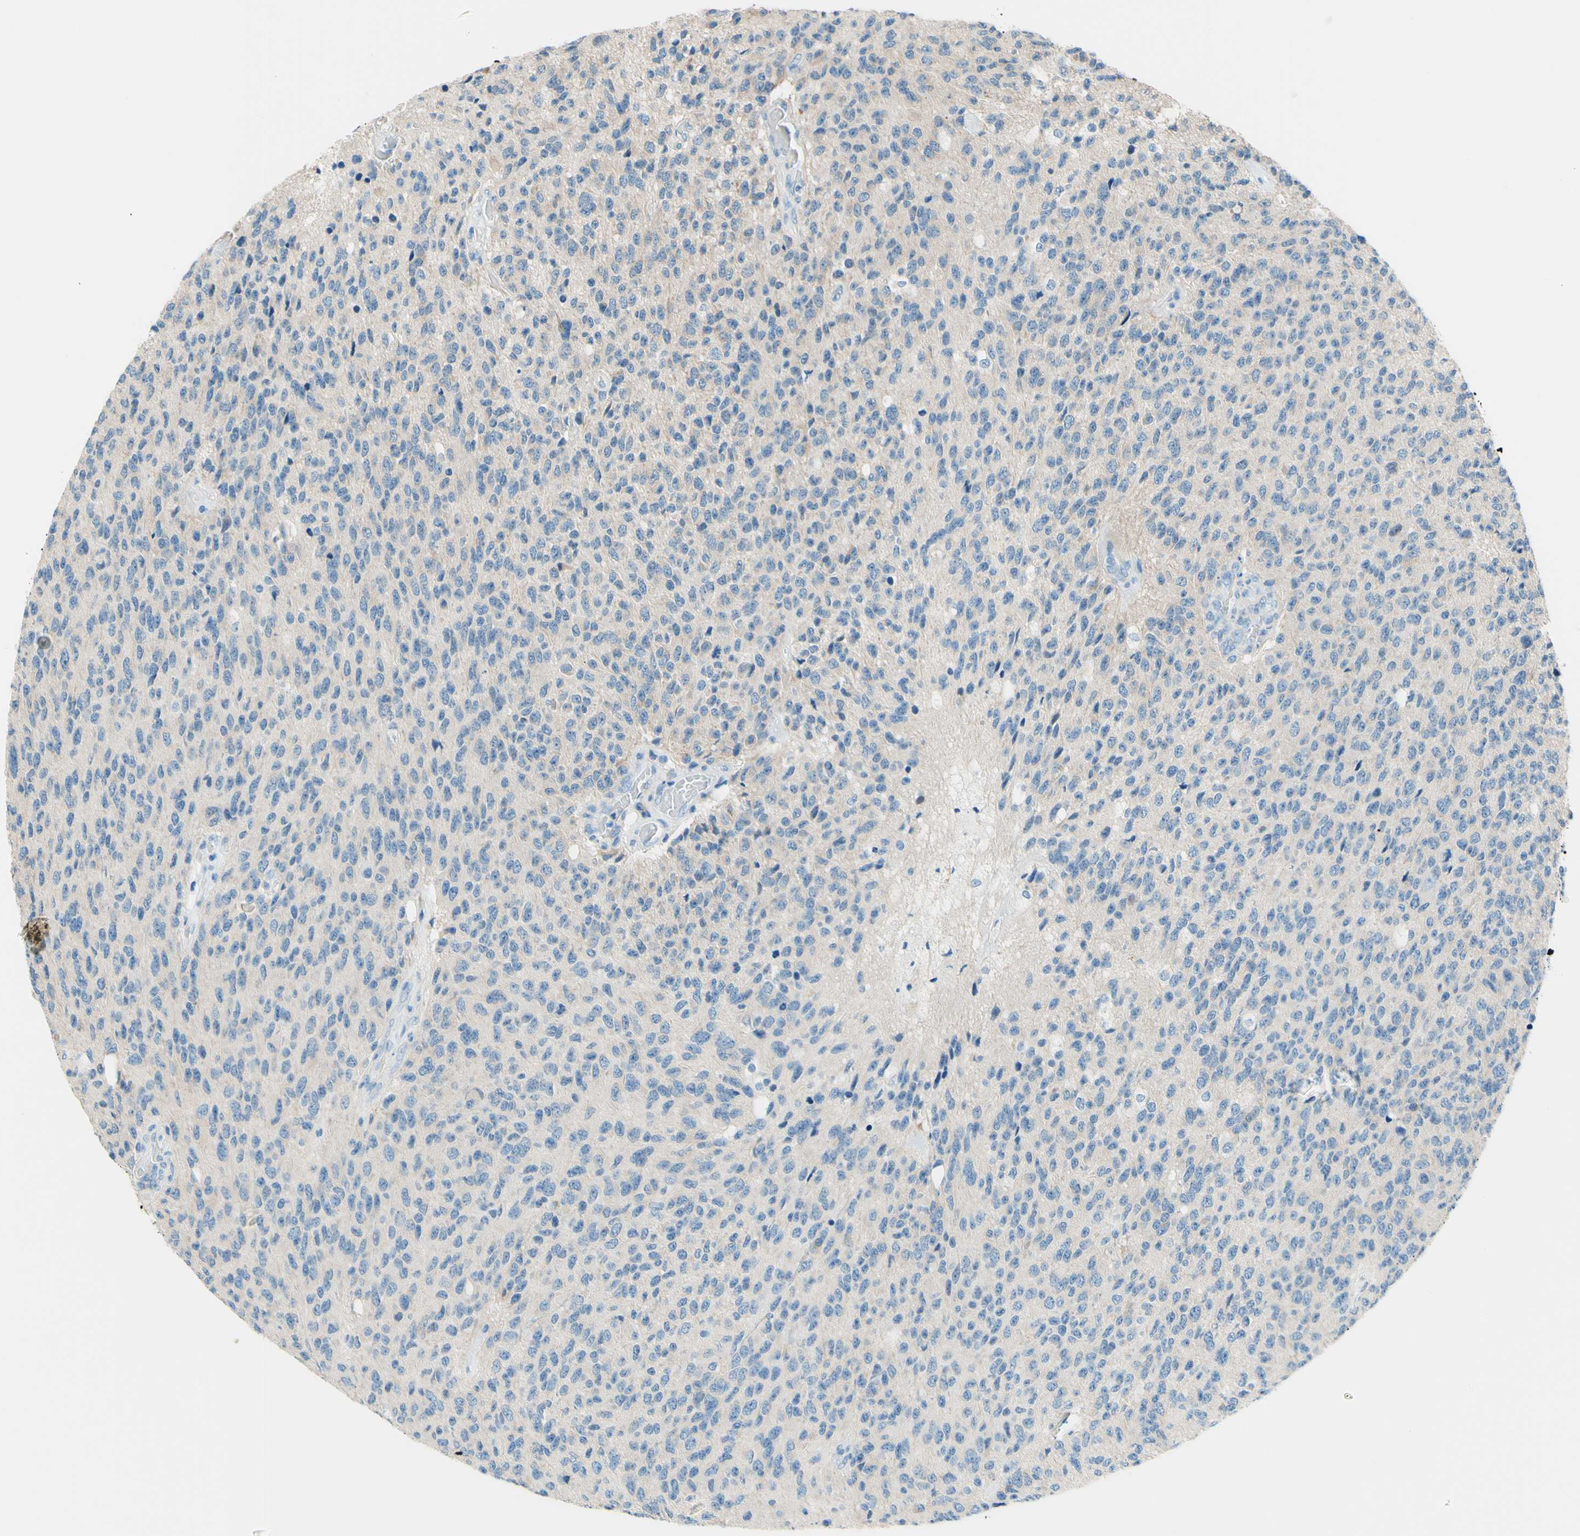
{"staining": {"intensity": "weak", "quantity": "<25%", "location": "cytoplasmic/membranous"}, "tissue": "glioma", "cell_type": "Tumor cells", "image_type": "cancer", "snomed": [{"axis": "morphology", "description": "Glioma, malignant, High grade"}, {"axis": "topography", "description": "pancreas cauda"}], "caption": "A high-resolution histopathology image shows immunohistochemistry staining of high-grade glioma (malignant), which exhibits no significant staining in tumor cells.", "gene": "PASD1", "patient": {"sex": "male", "age": 60}}